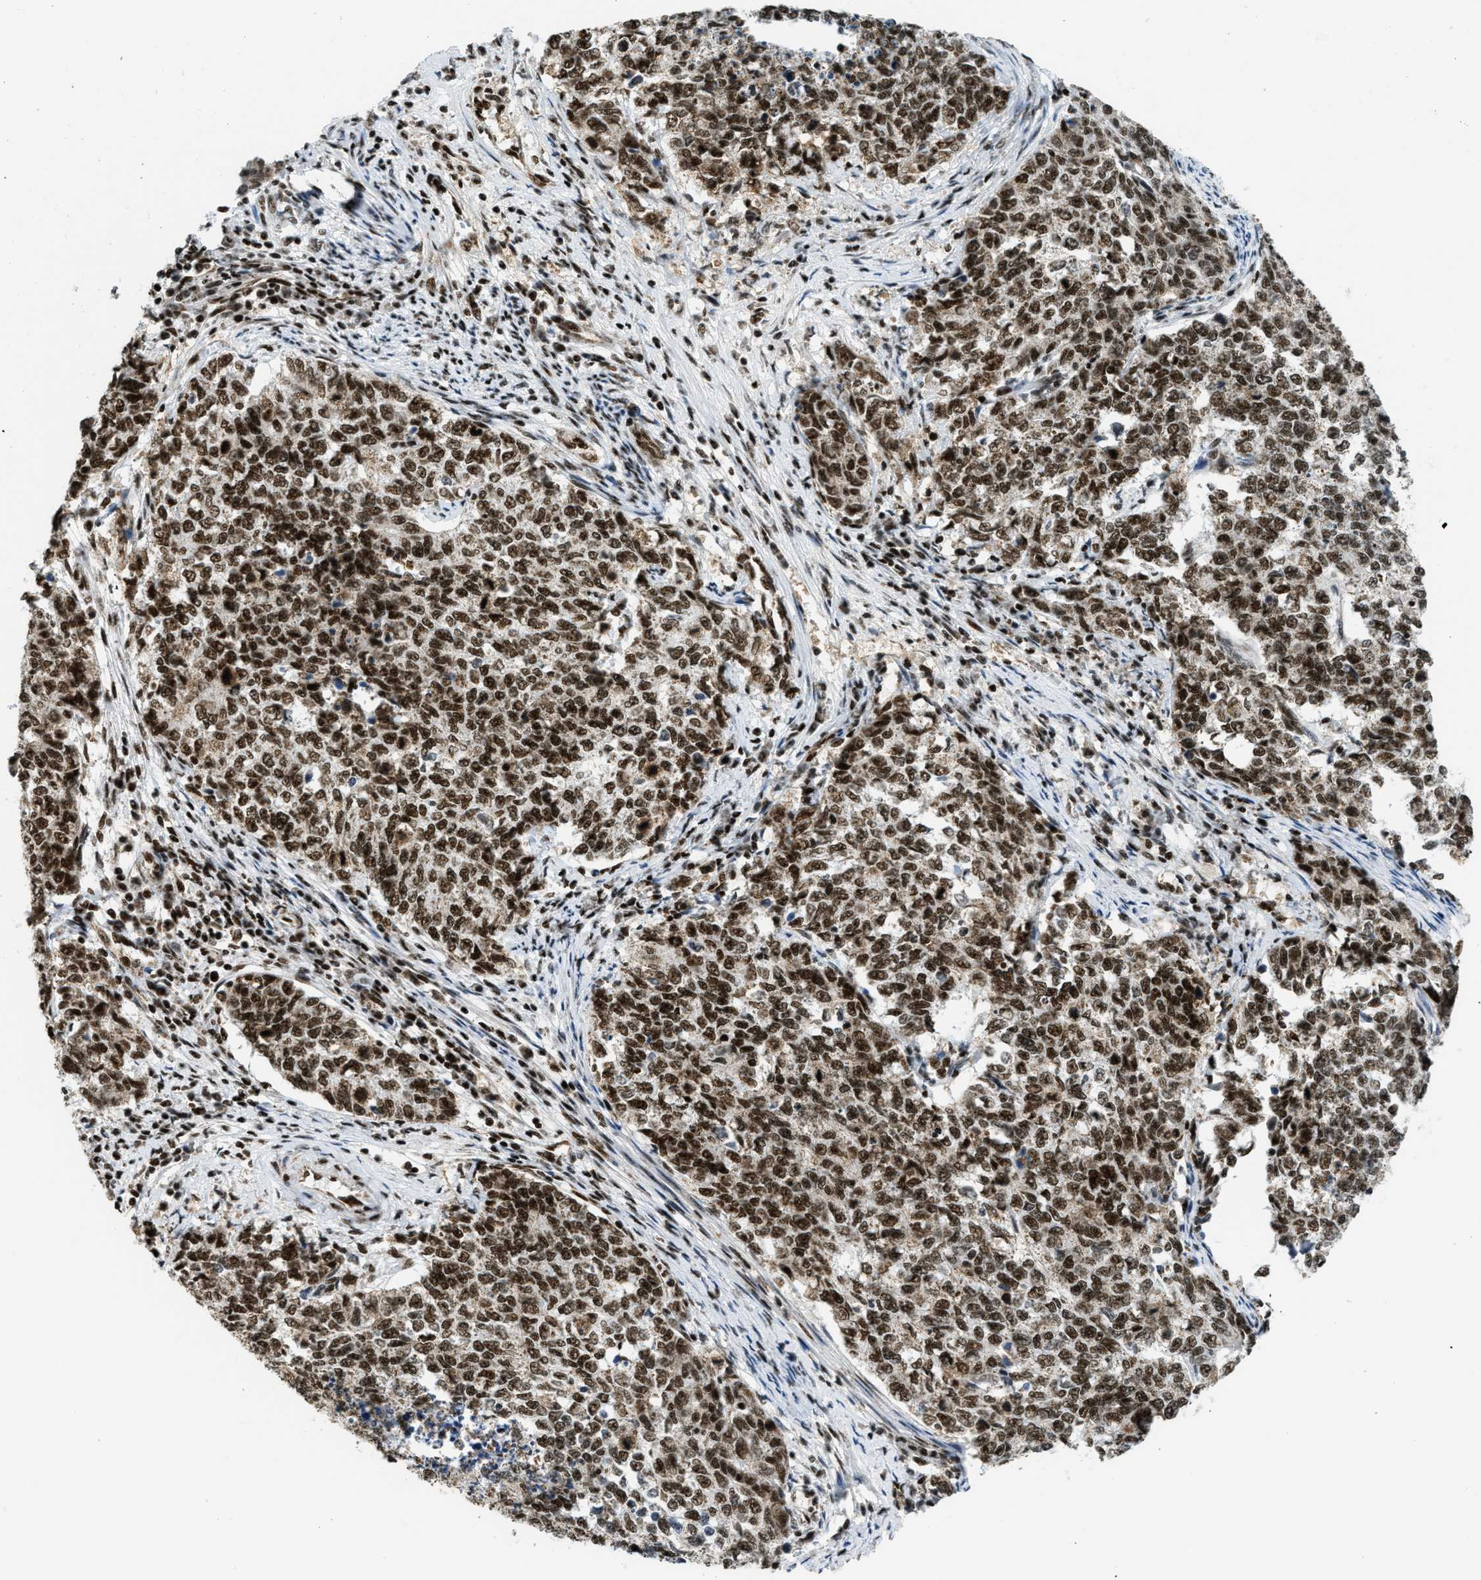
{"staining": {"intensity": "strong", "quantity": ">75%", "location": "nuclear"}, "tissue": "cervical cancer", "cell_type": "Tumor cells", "image_type": "cancer", "snomed": [{"axis": "morphology", "description": "Squamous cell carcinoma, NOS"}, {"axis": "topography", "description": "Cervix"}], "caption": "Cervical cancer (squamous cell carcinoma) stained with a brown dye exhibits strong nuclear positive expression in approximately >75% of tumor cells.", "gene": "GABPB1", "patient": {"sex": "female", "age": 63}}